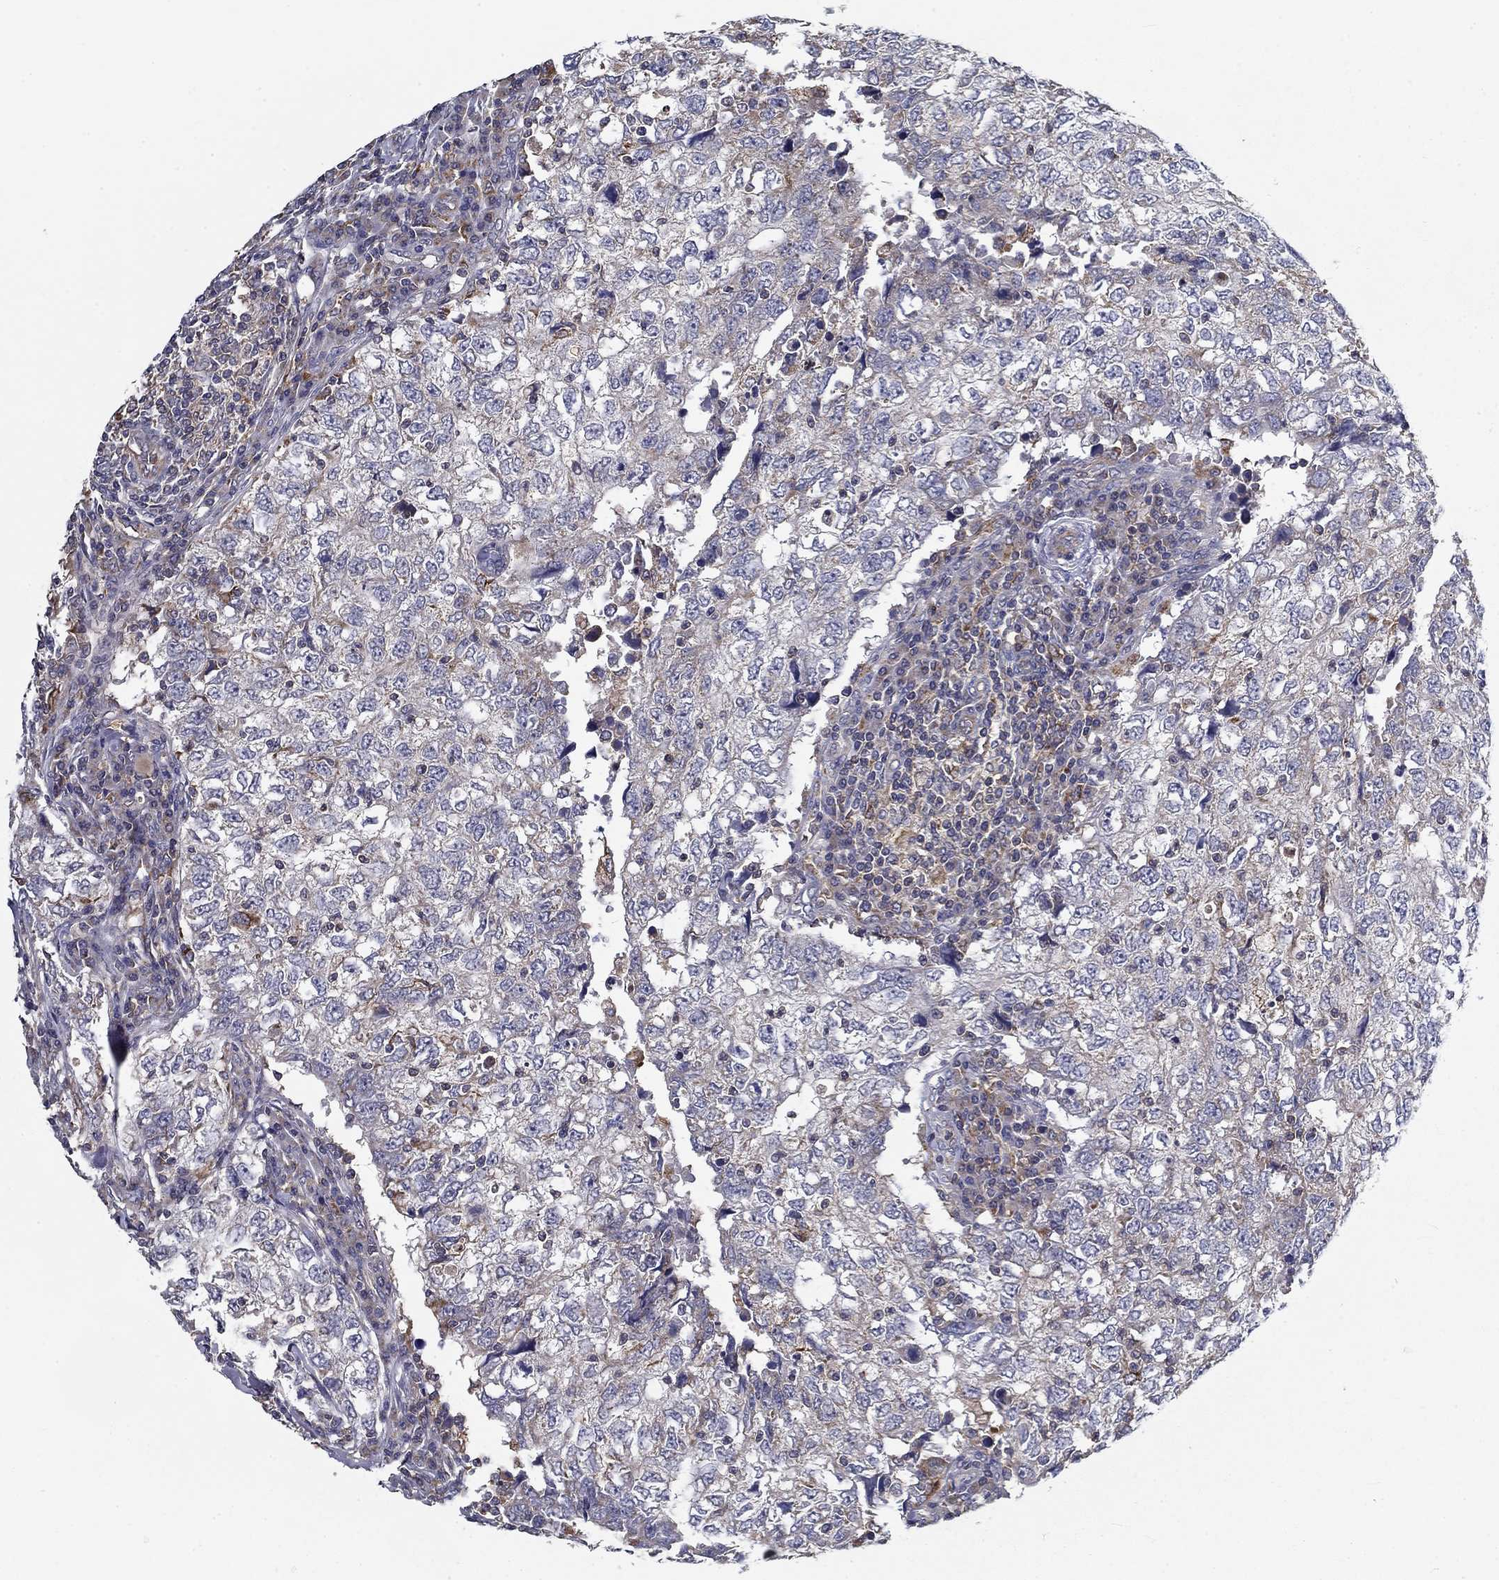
{"staining": {"intensity": "negative", "quantity": "none", "location": "none"}, "tissue": "breast cancer", "cell_type": "Tumor cells", "image_type": "cancer", "snomed": [{"axis": "morphology", "description": "Duct carcinoma"}, {"axis": "topography", "description": "Breast"}], "caption": "This is an immunohistochemistry (IHC) image of human breast intraductal carcinoma. There is no expression in tumor cells.", "gene": "ALDH4A1", "patient": {"sex": "female", "age": 30}}